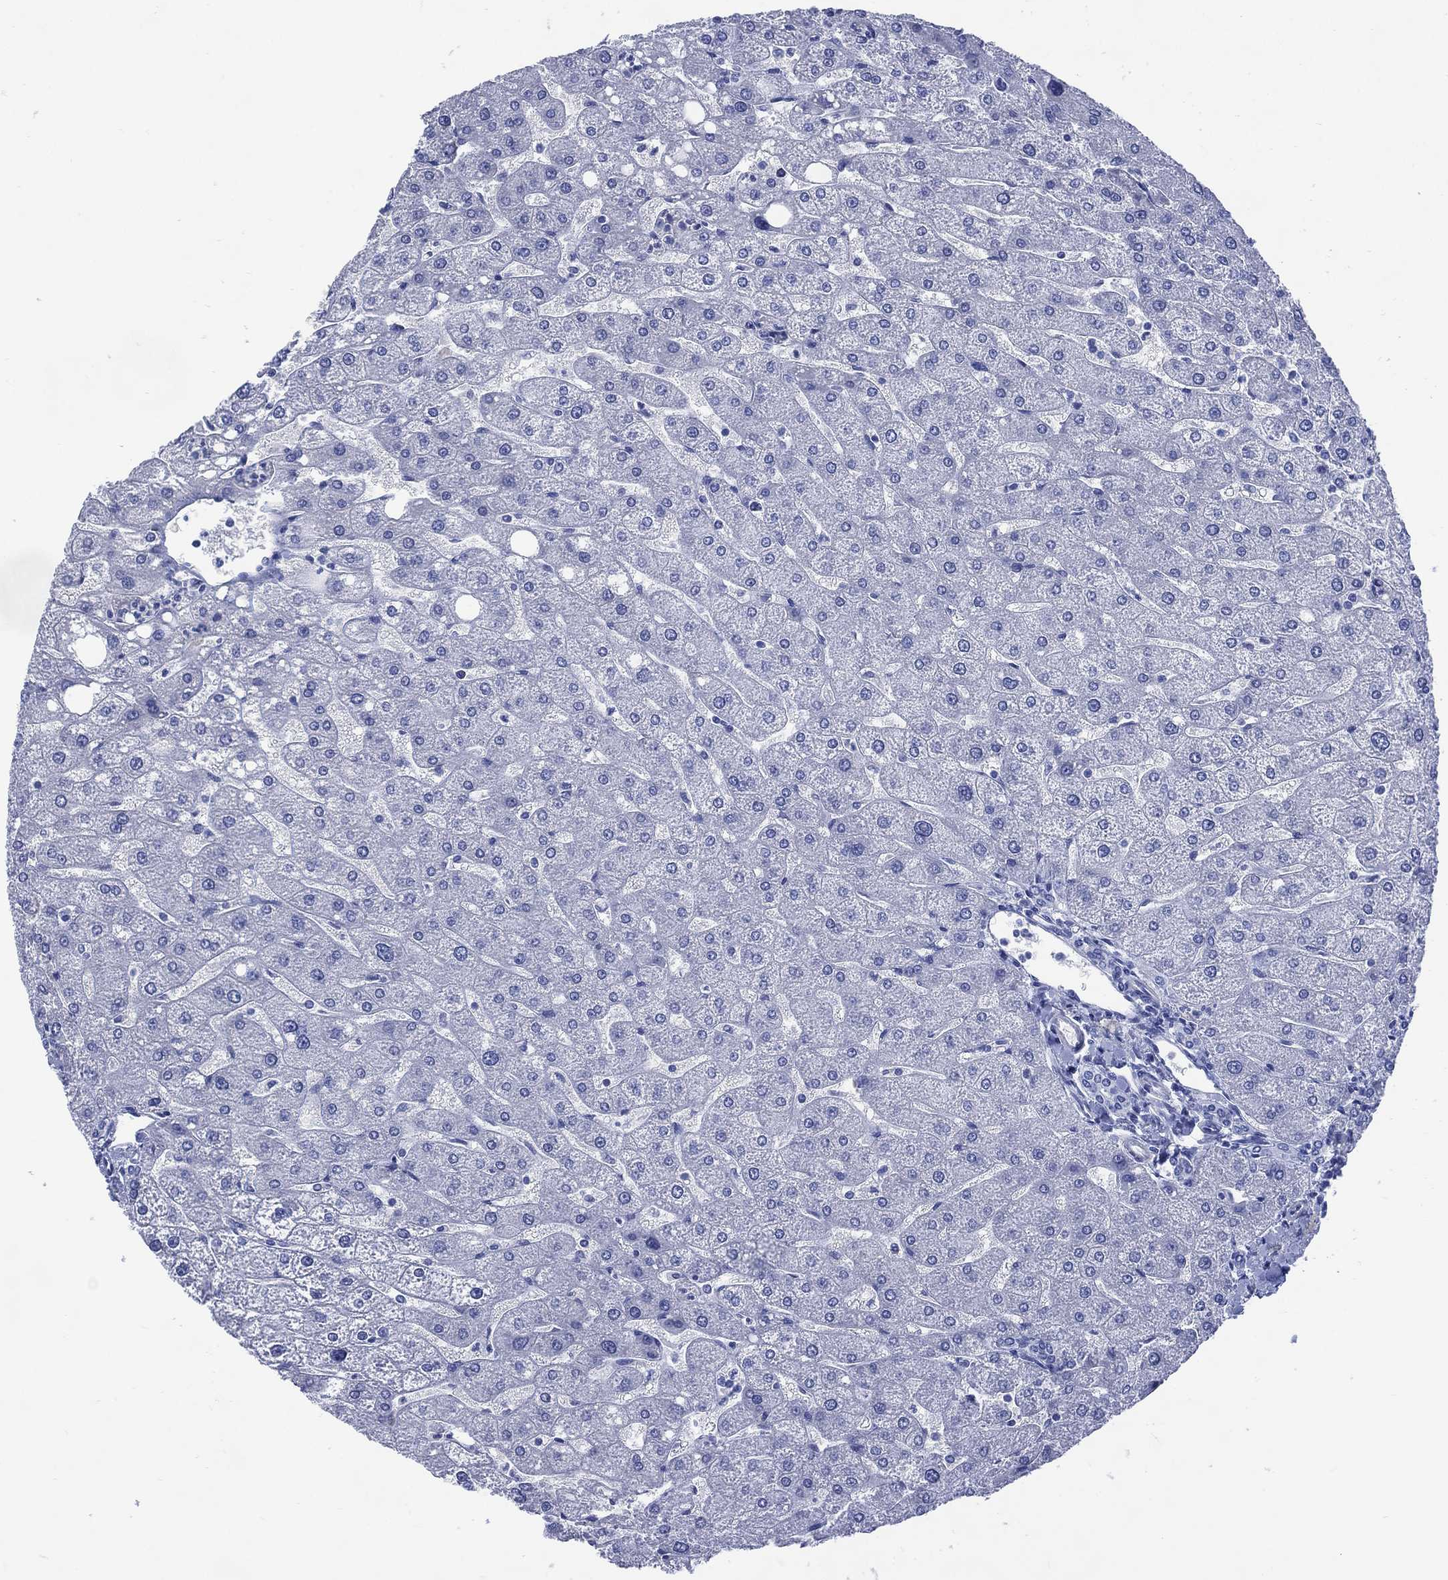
{"staining": {"intensity": "negative", "quantity": "none", "location": "none"}, "tissue": "liver", "cell_type": "Cholangiocytes", "image_type": "normal", "snomed": [{"axis": "morphology", "description": "Normal tissue, NOS"}, {"axis": "topography", "description": "Liver"}], "caption": "DAB immunohistochemical staining of benign human liver displays no significant staining in cholangiocytes.", "gene": "SHCBP1L", "patient": {"sex": "male", "age": 67}}